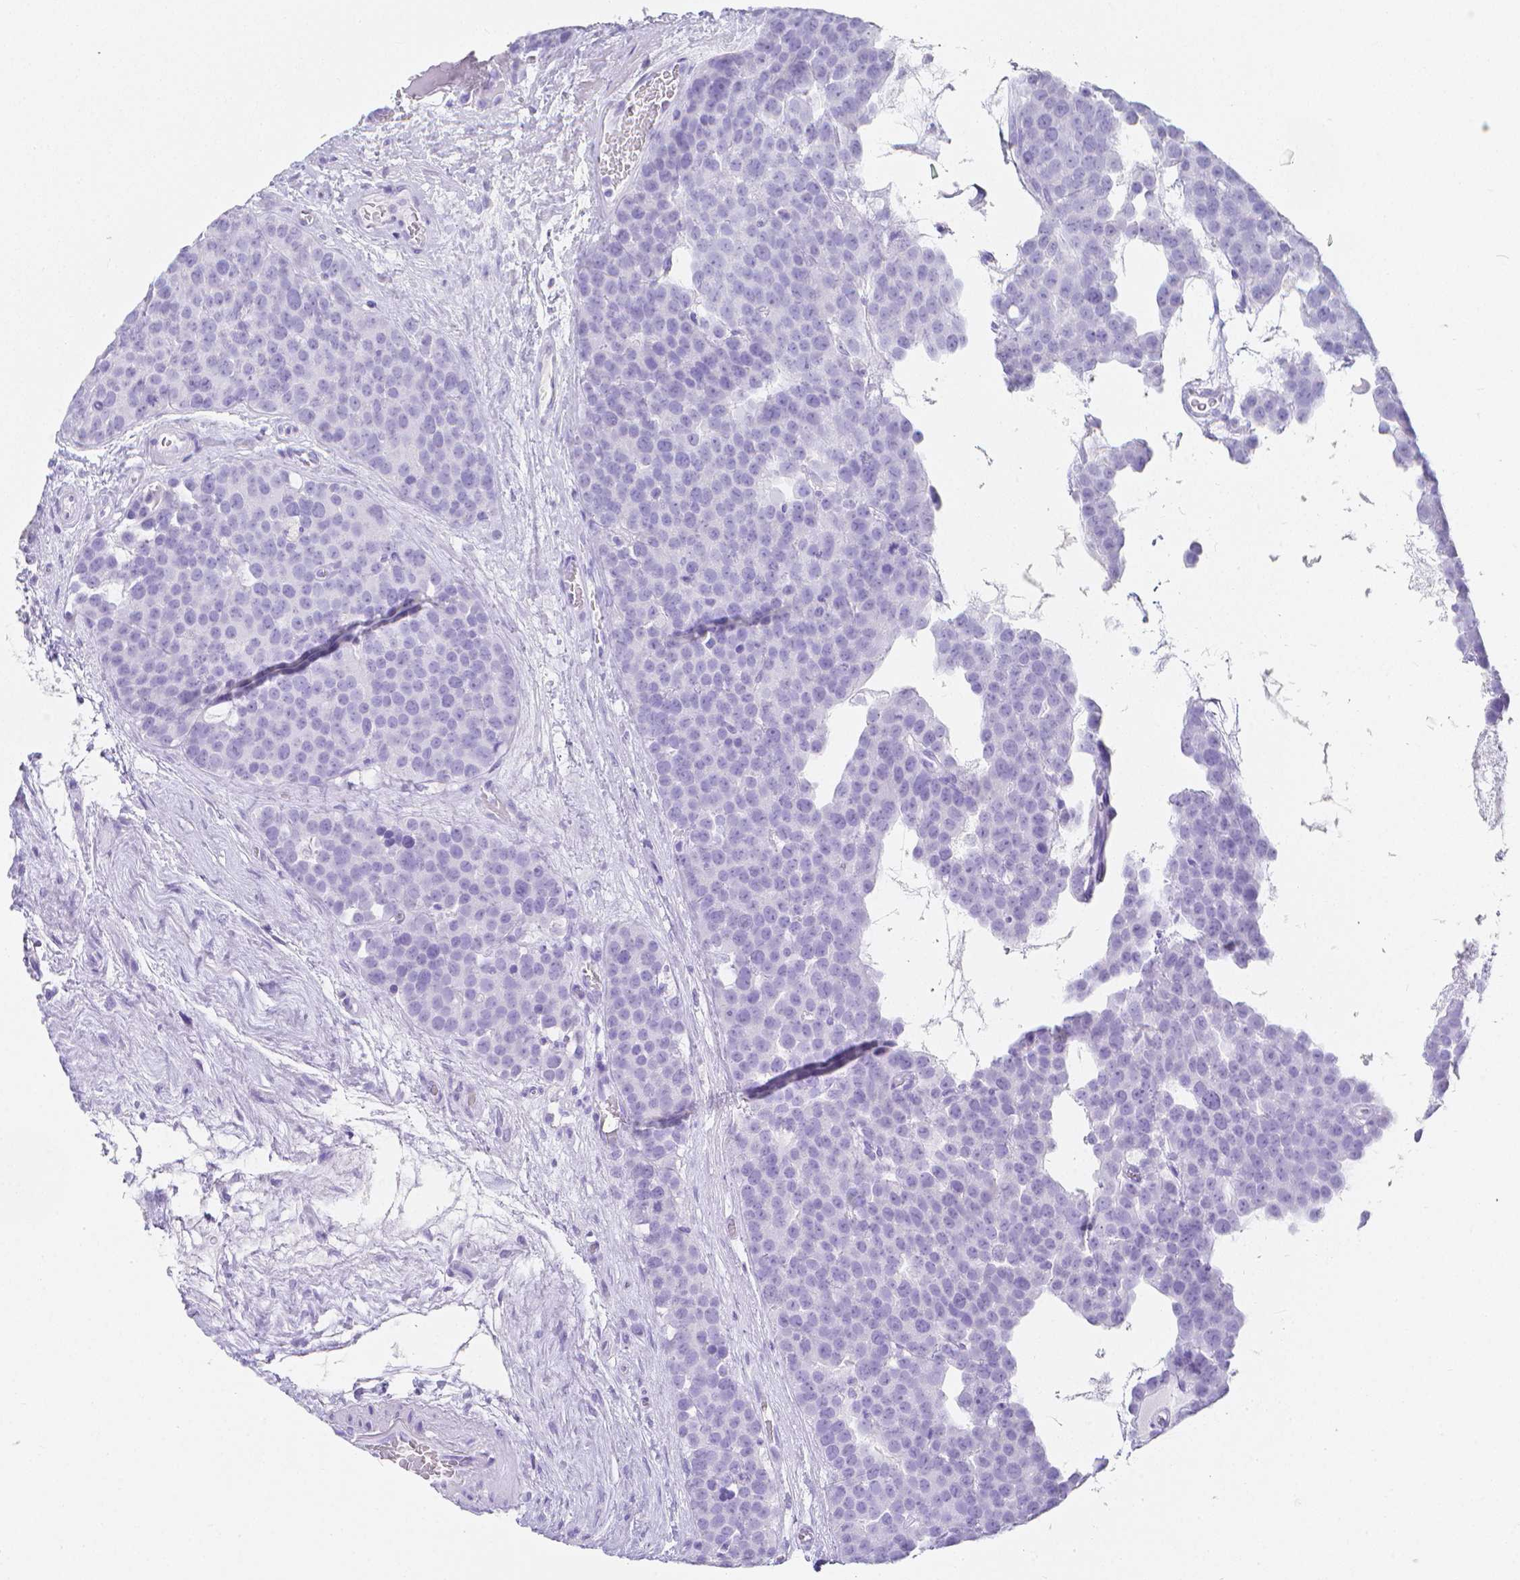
{"staining": {"intensity": "negative", "quantity": "none", "location": "none"}, "tissue": "testis cancer", "cell_type": "Tumor cells", "image_type": "cancer", "snomed": [{"axis": "morphology", "description": "Seminoma, NOS"}, {"axis": "topography", "description": "Testis"}], "caption": "High power microscopy photomicrograph of an immunohistochemistry (IHC) histopathology image of testis cancer (seminoma), revealing no significant staining in tumor cells.", "gene": "LGALS4", "patient": {"sex": "male", "age": 71}}